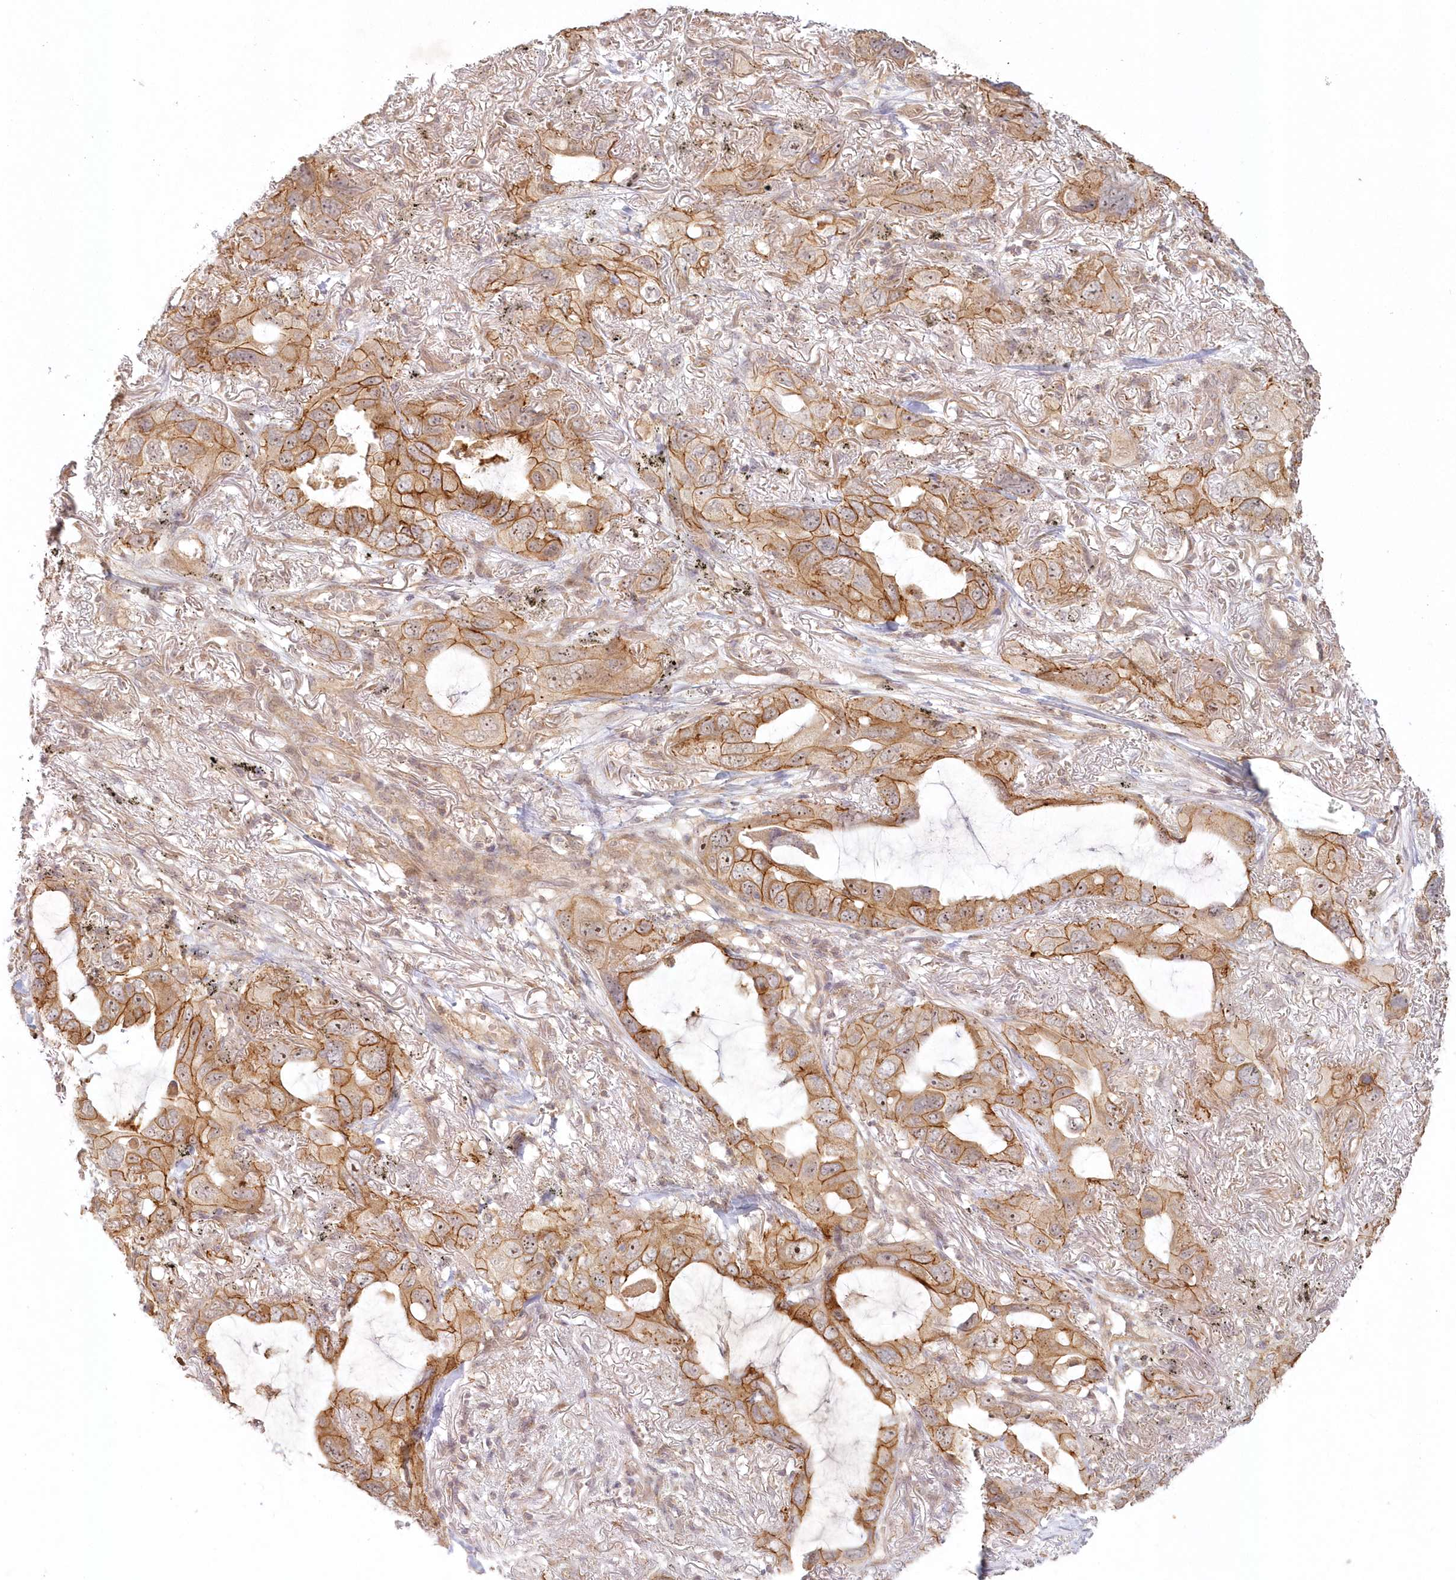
{"staining": {"intensity": "moderate", "quantity": ">75%", "location": "cytoplasmic/membranous,nuclear"}, "tissue": "lung cancer", "cell_type": "Tumor cells", "image_type": "cancer", "snomed": [{"axis": "morphology", "description": "Squamous cell carcinoma, NOS"}, {"axis": "topography", "description": "Lung"}], "caption": "DAB (3,3'-diaminobenzidine) immunohistochemical staining of human lung cancer (squamous cell carcinoma) displays moderate cytoplasmic/membranous and nuclear protein staining in approximately >75% of tumor cells.", "gene": "TOGARAM2", "patient": {"sex": "female", "age": 73}}